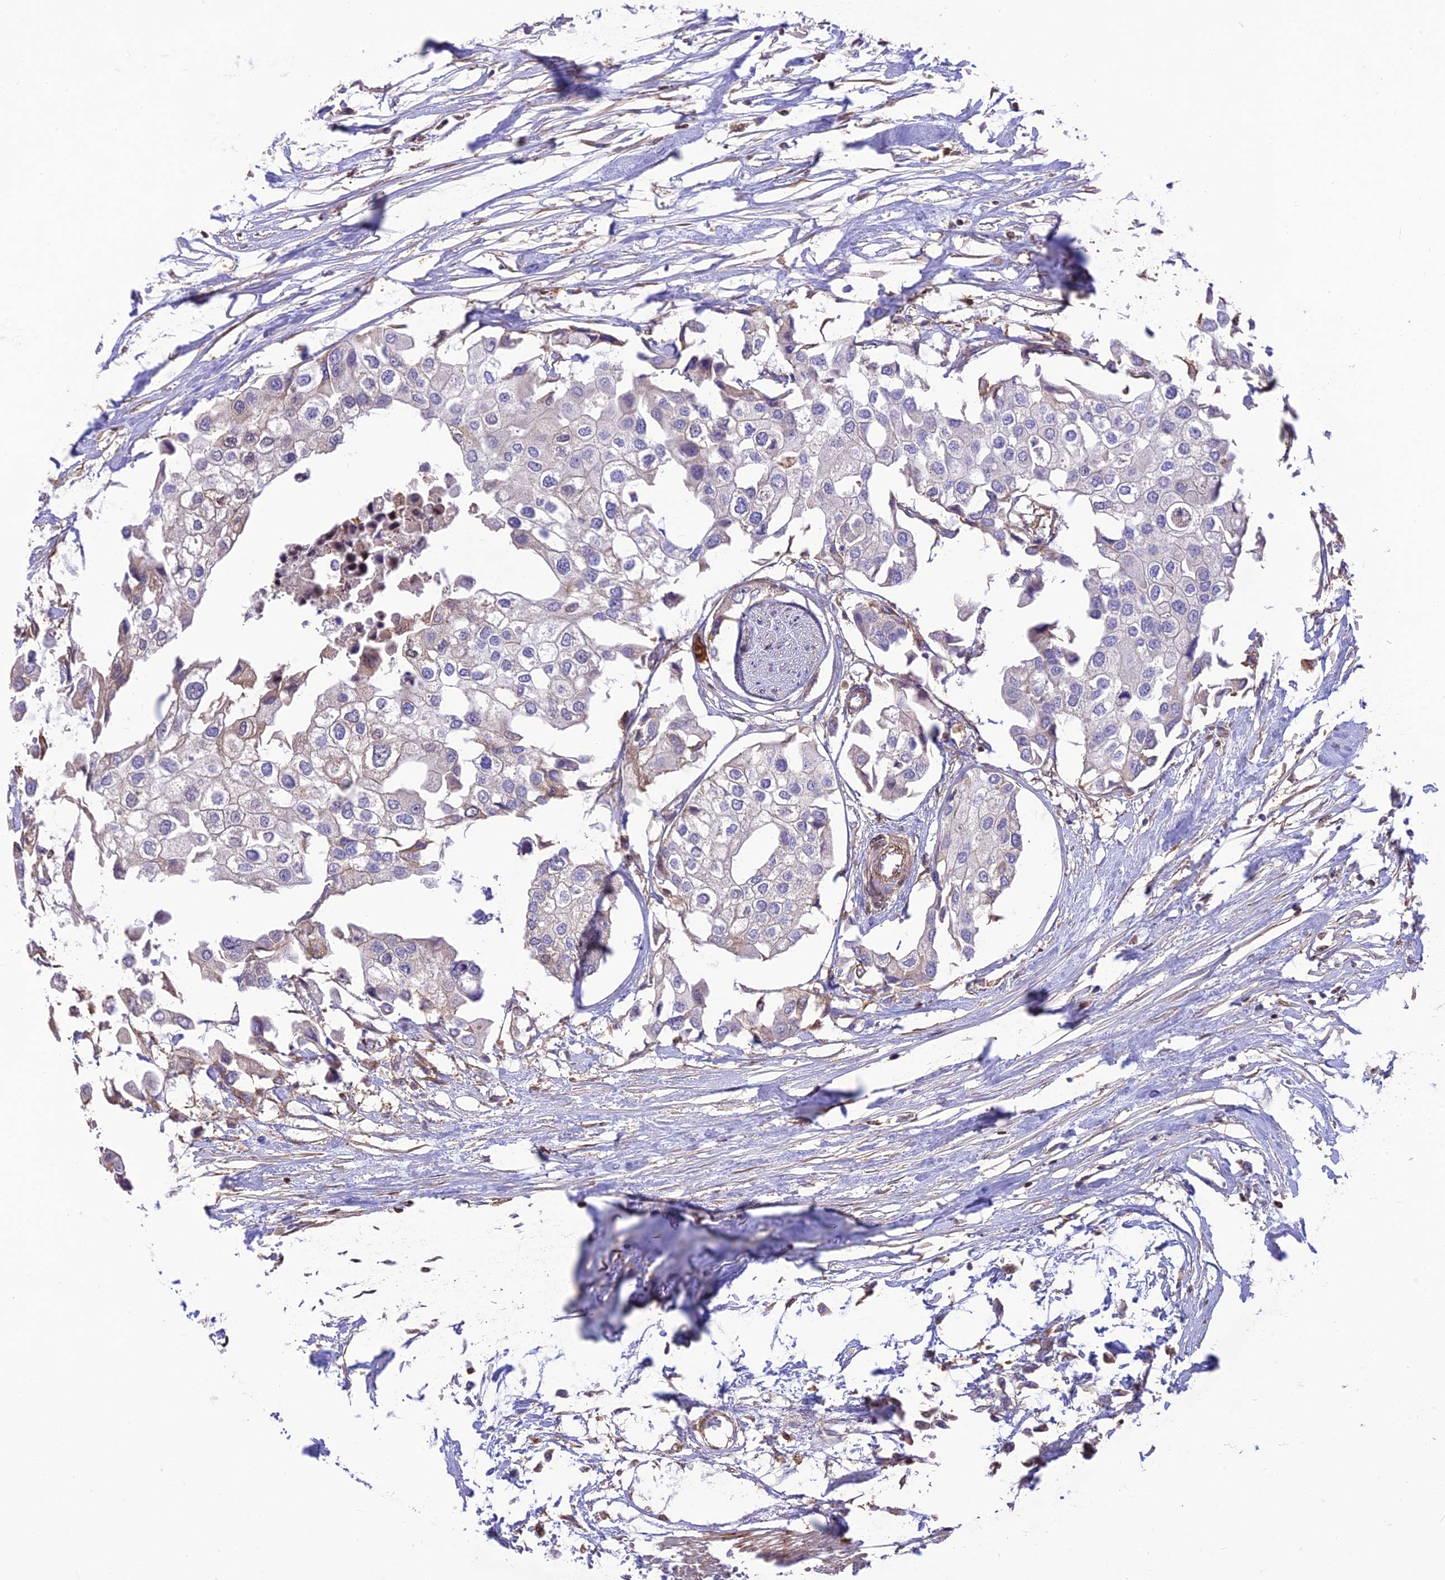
{"staining": {"intensity": "negative", "quantity": "none", "location": "none"}, "tissue": "urothelial cancer", "cell_type": "Tumor cells", "image_type": "cancer", "snomed": [{"axis": "morphology", "description": "Urothelial carcinoma, High grade"}, {"axis": "topography", "description": "Urinary bladder"}], "caption": "Immunohistochemistry (IHC) micrograph of neoplastic tissue: human urothelial cancer stained with DAB (3,3'-diaminobenzidine) shows no significant protein staining in tumor cells. (Immunohistochemistry (IHC), brightfield microscopy, high magnification).", "gene": "HPSE2", "patient": {"sex": "male", "age": 64}}